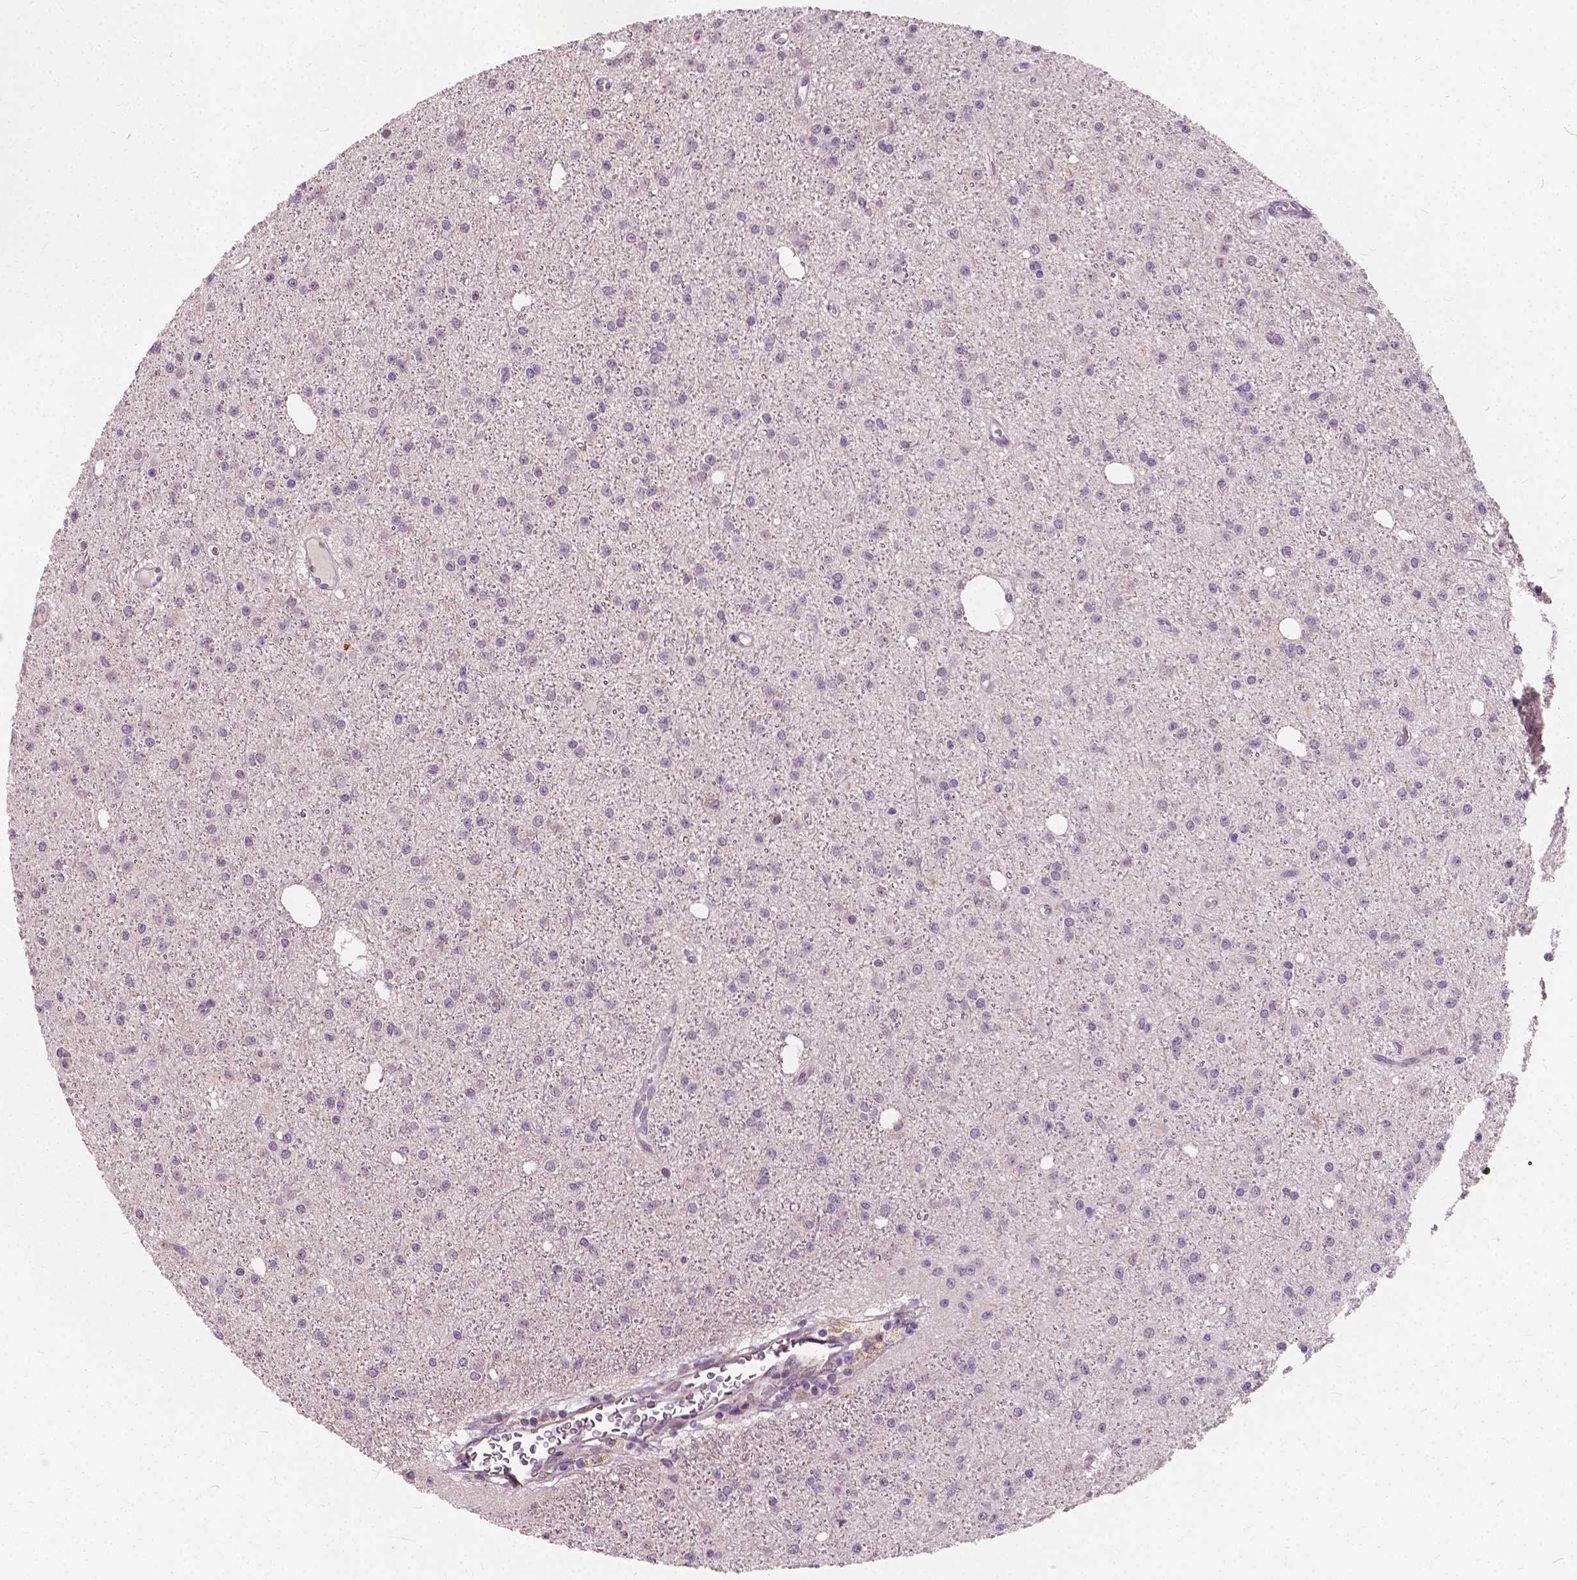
{"staining": {"intensity": "negative", "quantity": "none", "location": "none"}, "tissue": "glioma", "cell_type": "Tumor cells", "image_type": "cancer", "snomed": [{"axis": "morphology", "description": "Glioma, malignant, Low grade"}, {"axis": "topography", "description": "Brain"}], "caption": "A high-resolution histopathology image shows immunohistochemistry (IHC) staining of glioma, which demonstrates no significant expression in tumor cells.", "gene": "DLX6", "patient": {"sex": "male", "age": 27}}